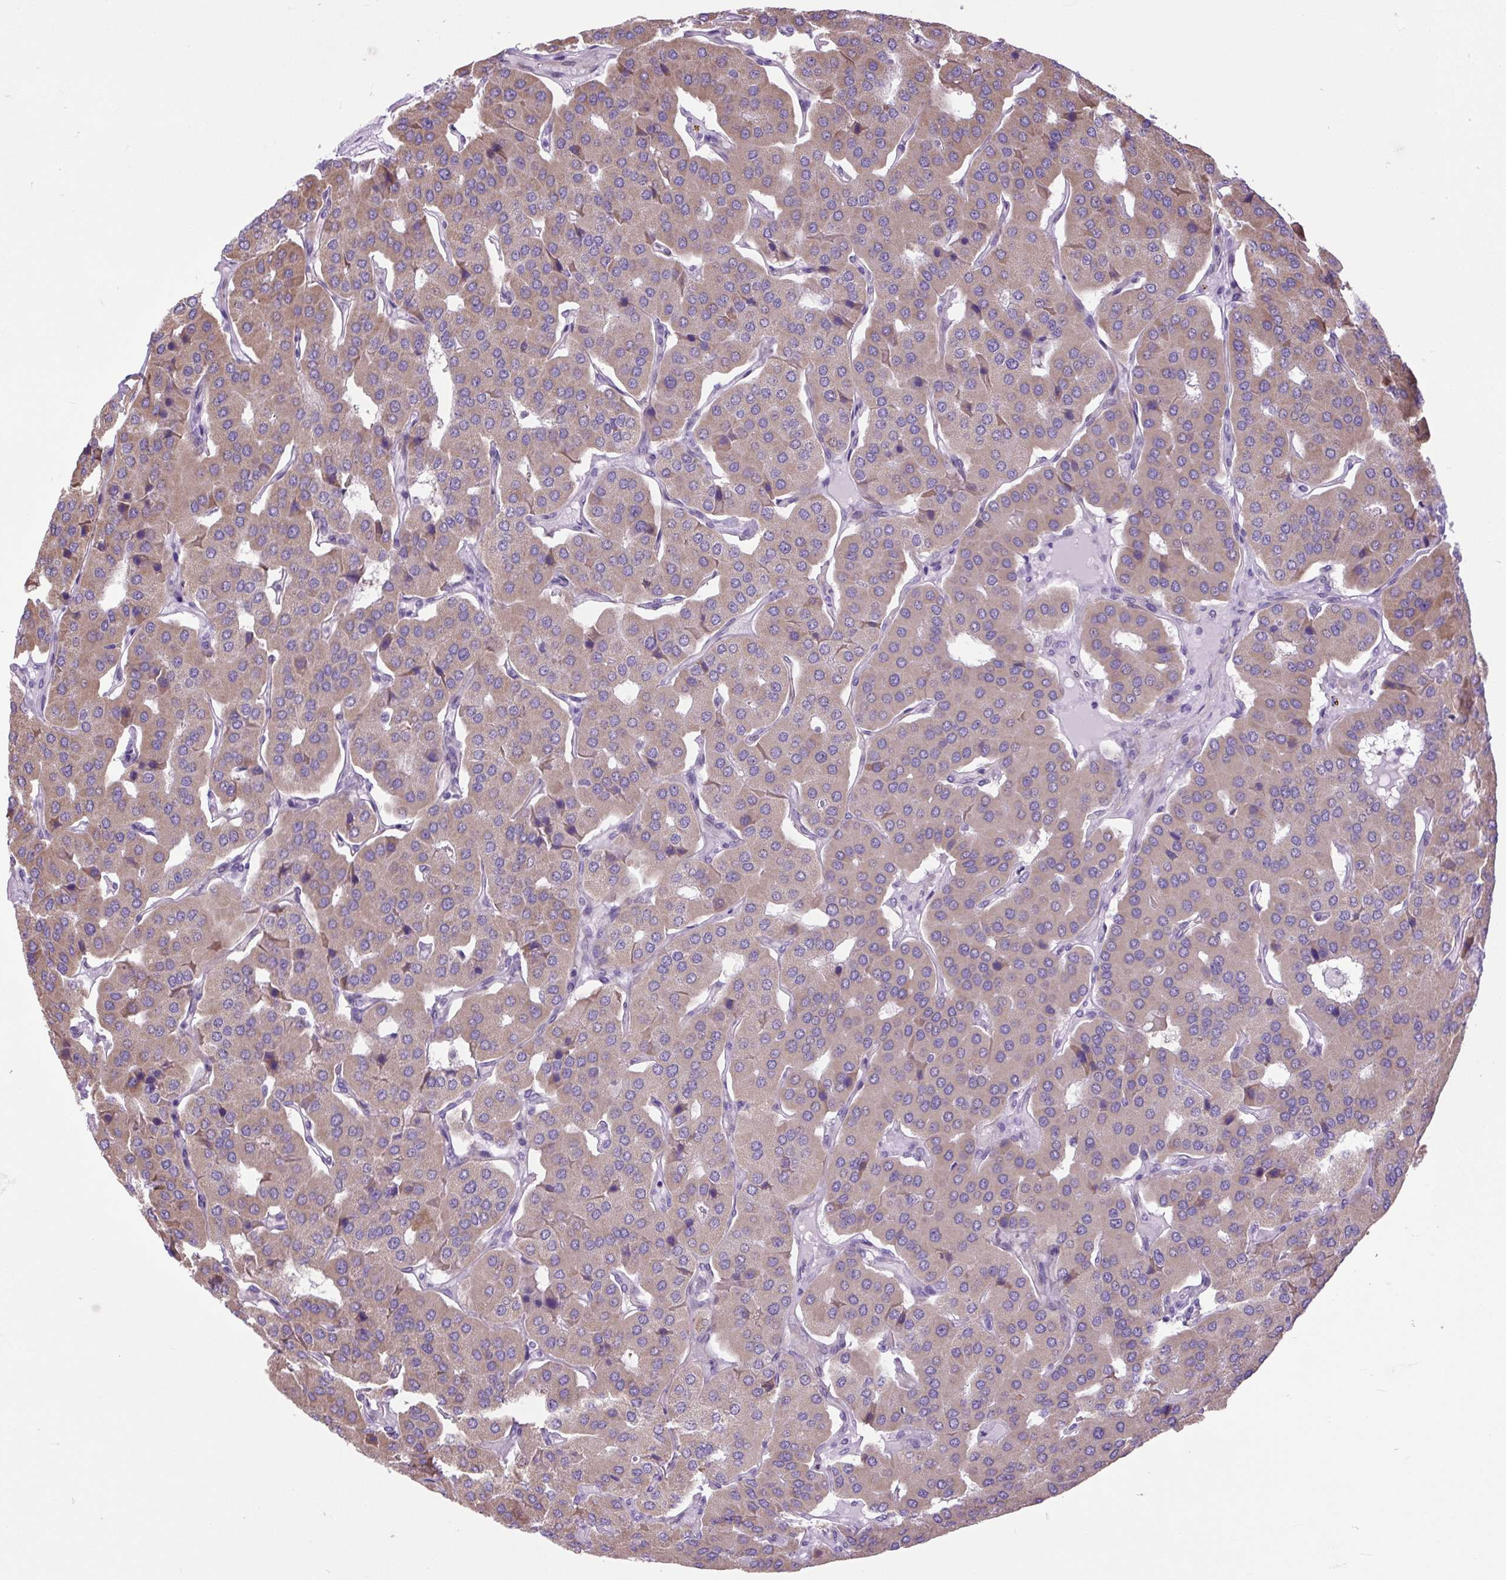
{"staining": {"intensity": "weak", "quantity": ">75%", "location": "cytoplasmic/membranous"}, "tissue": "parathyroid gland", "cell_type": "Glandular cells", "image_type": "normal", "snomed": [{"axis": "morphology", "description": "Normal tissue, NOS"}, {"axis": "morphology", "description": "Adenoma, NOS"}, {"axis": "topography", "description": "Parathyroid gland"}], "caption": "A low amount of weak cytoplasmic/membranous positivity is present in about >75% of glandular cells in normal parathyroid gland. Using DAB (3,3'-diaminobenzidine) (brown) and hematoxylin (blue) stains, captured at high magnification using brightfield microscopy.", "gene": "RNASE10", "patient": {"sex": "female", "age": 86}}